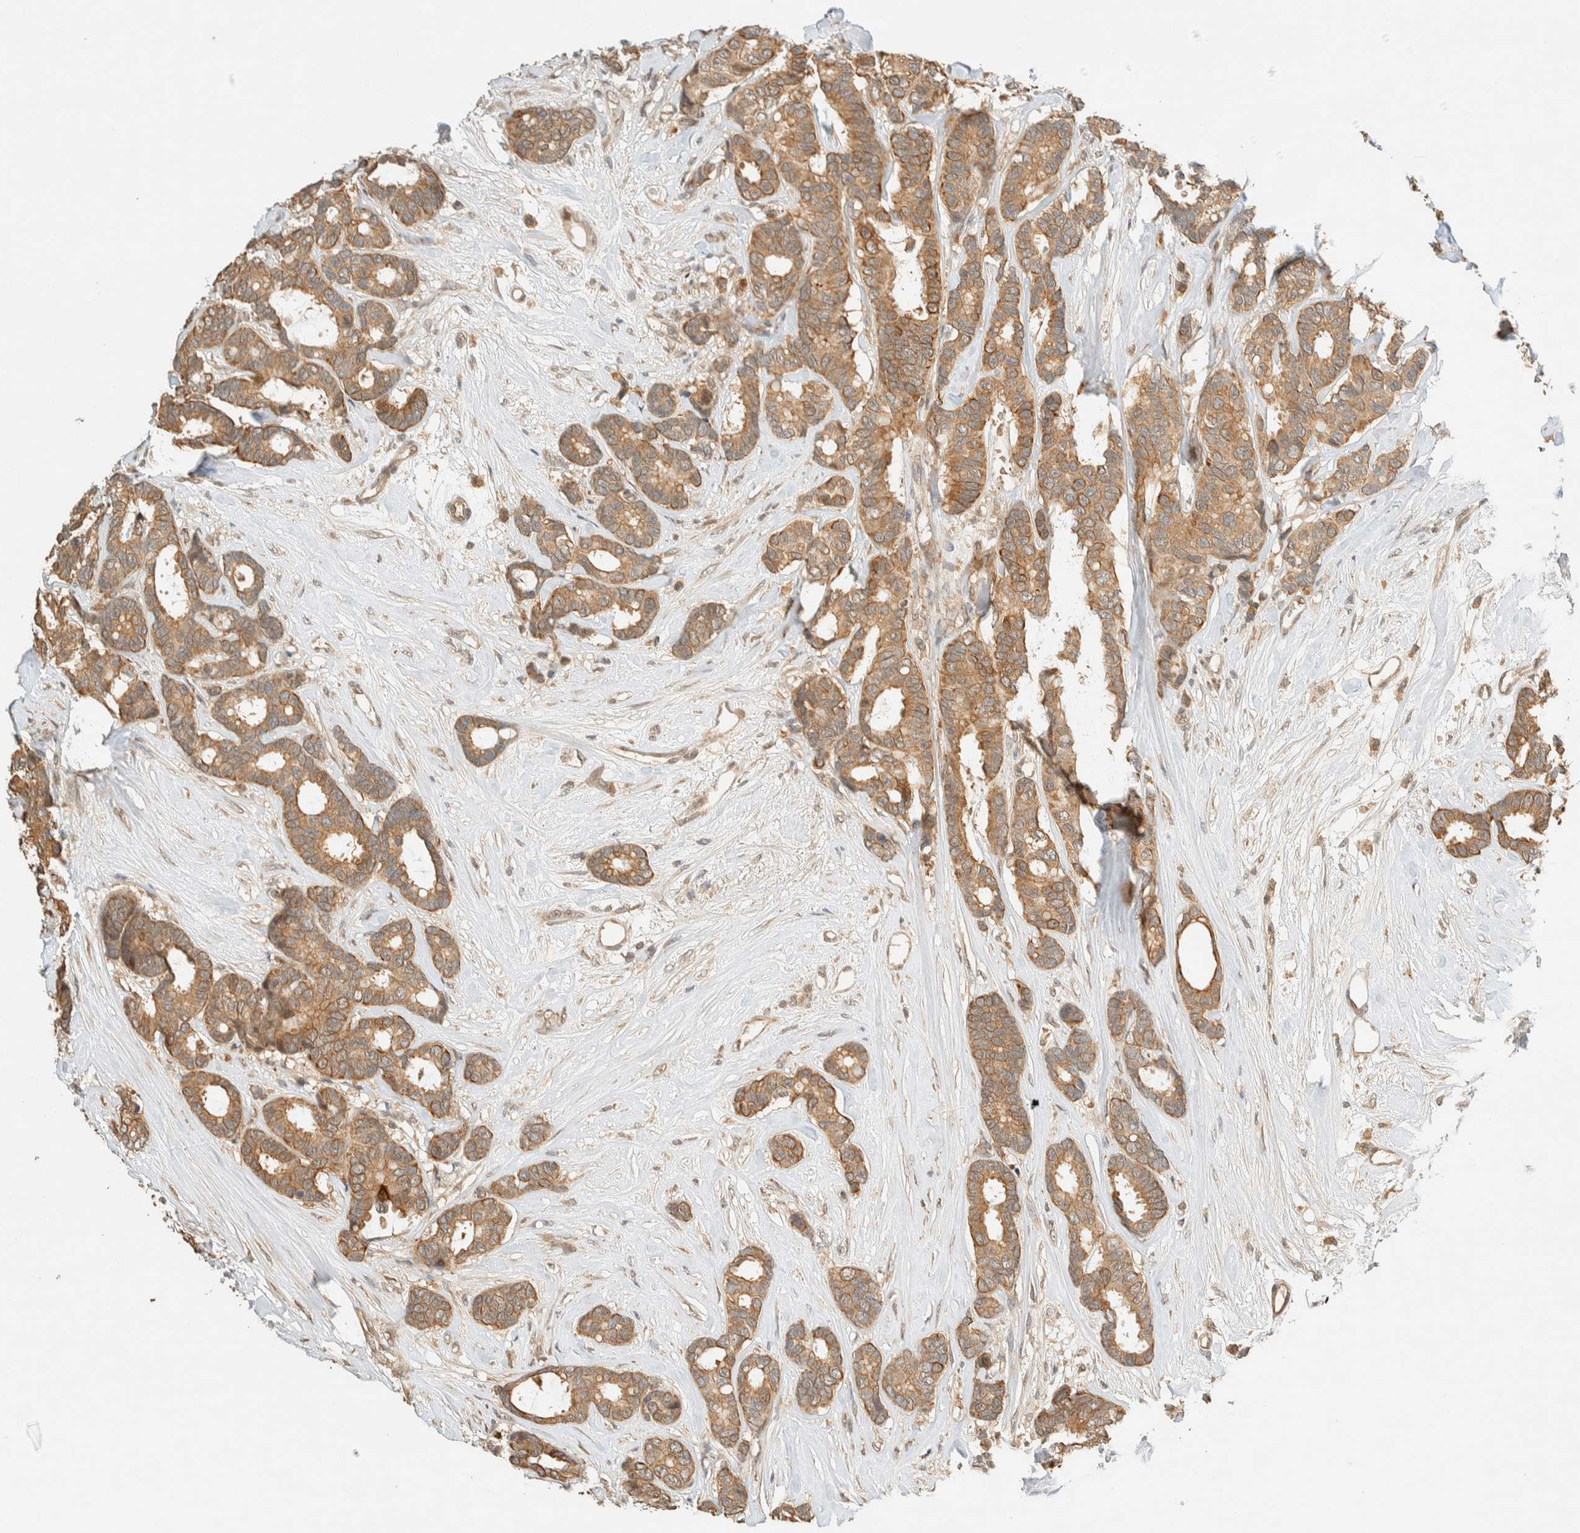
{"staining": {"intensity": "moderate", "quantity": ">75%", "location": "cytoplasmic/membranous"}, "tissue": "breast cancer", "cell_type": "Tumor cells", "image_type": "cancer", "snomed": [{"axis": "morphology", "description": "Duct carcinoma"}, {"axis": "topography", "description": "Breast"}], "caption": "IHC photomicrograph of human breast cancer stained for a protein (brown), which shows medium levels of moderate cytoplasmic/membranous expression in about >75% of tumor cells.", "gene": "ZBTB34", "patient": {"sex": "female", "age": 87}}